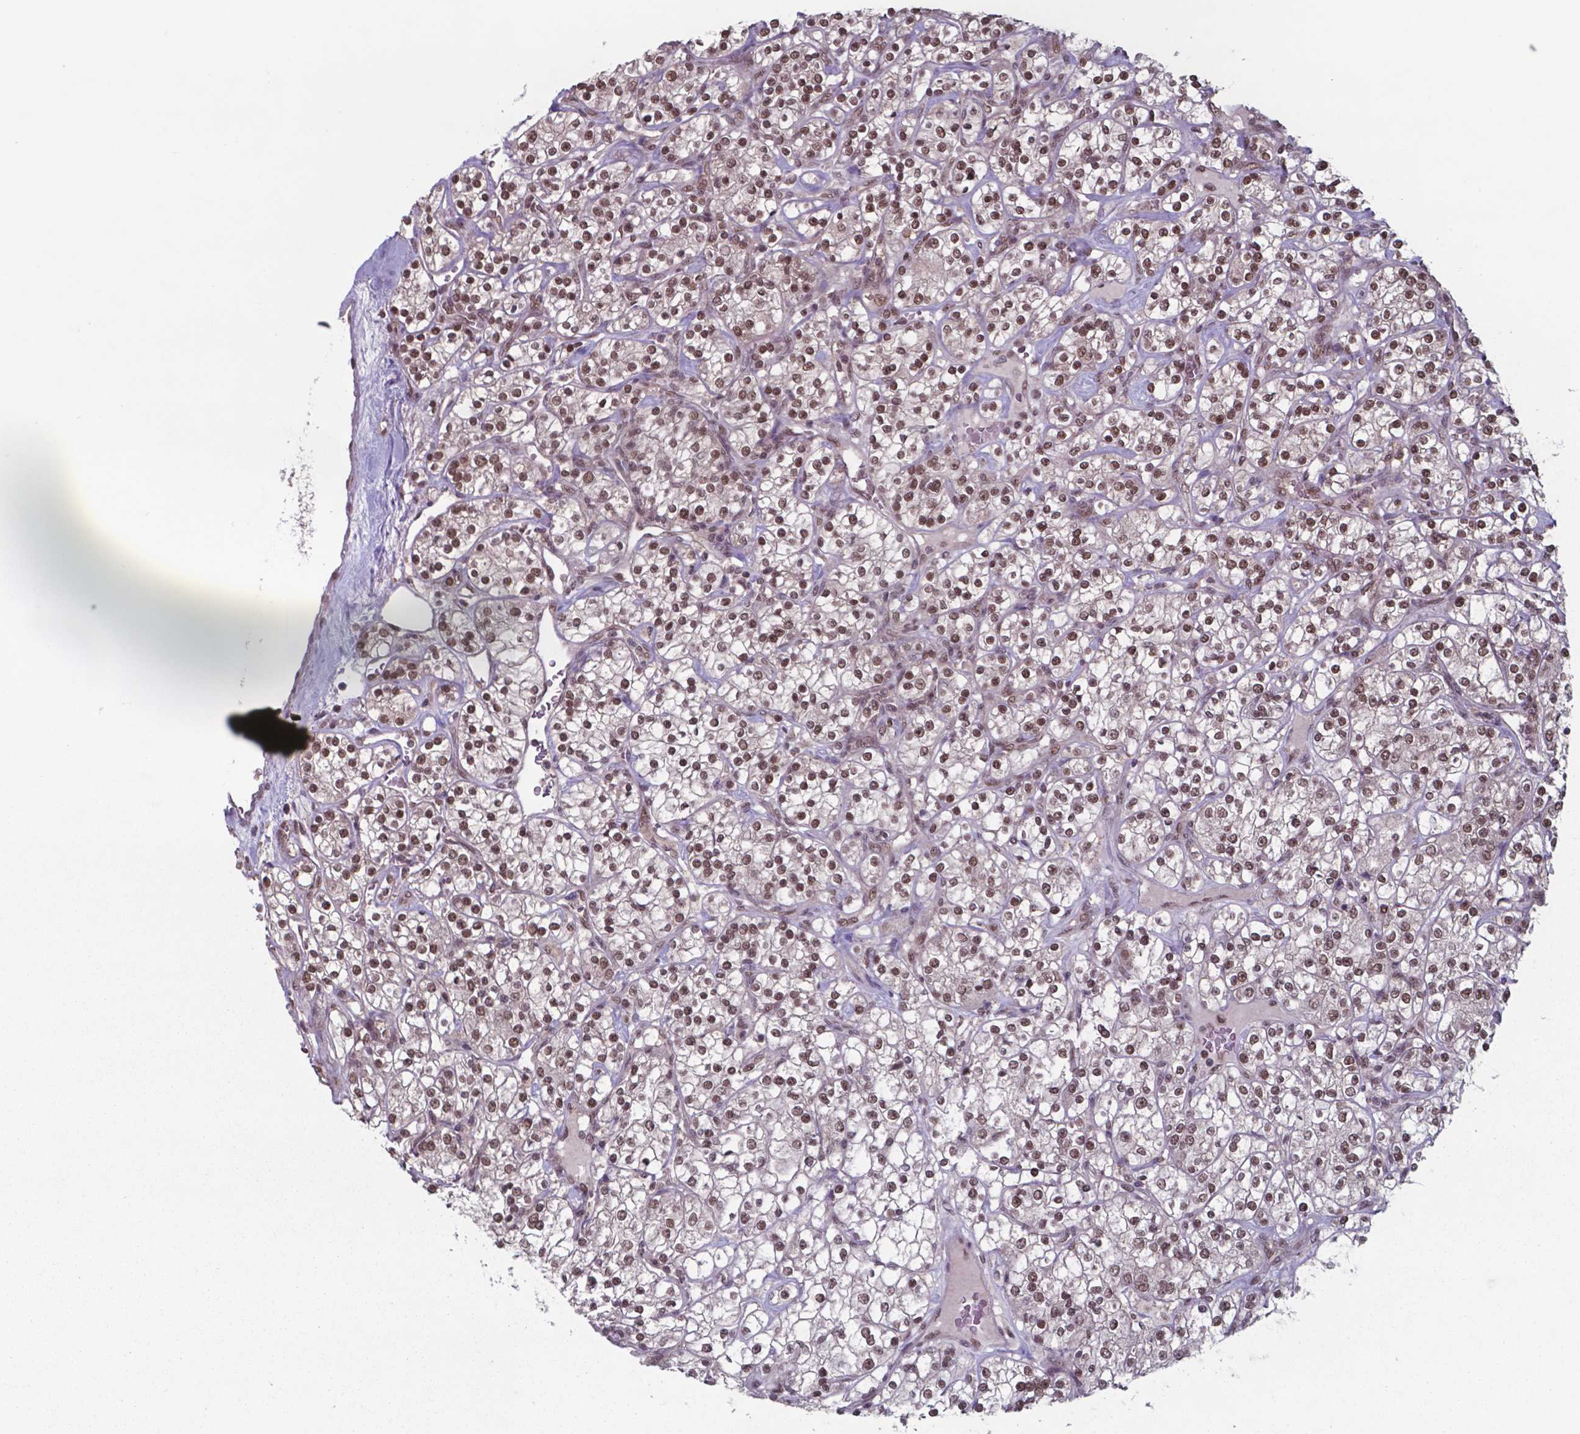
{"staining": {"intensity": "moderate", "quantity": ">75%", "location": "nuclear"}, "tissue": "renal cancer", "cell_type": "Tumor cells", "image_type": "cancer", "snomed": [{"axis": "morphology", "description": "Adenocarcinoma, NOS"}, {"axis": "topography", "description": "Kidney"}], "caption": "A micrograph of renal cancer (adenocarcinoma) stained for a protein demonstrates moderate nuclear brown staining in tumor cells. The protein is shown in brown color, while the nuclei are stained blue.", "gene": "UBA1", "patient": {"sex": "male", "age": 77}}